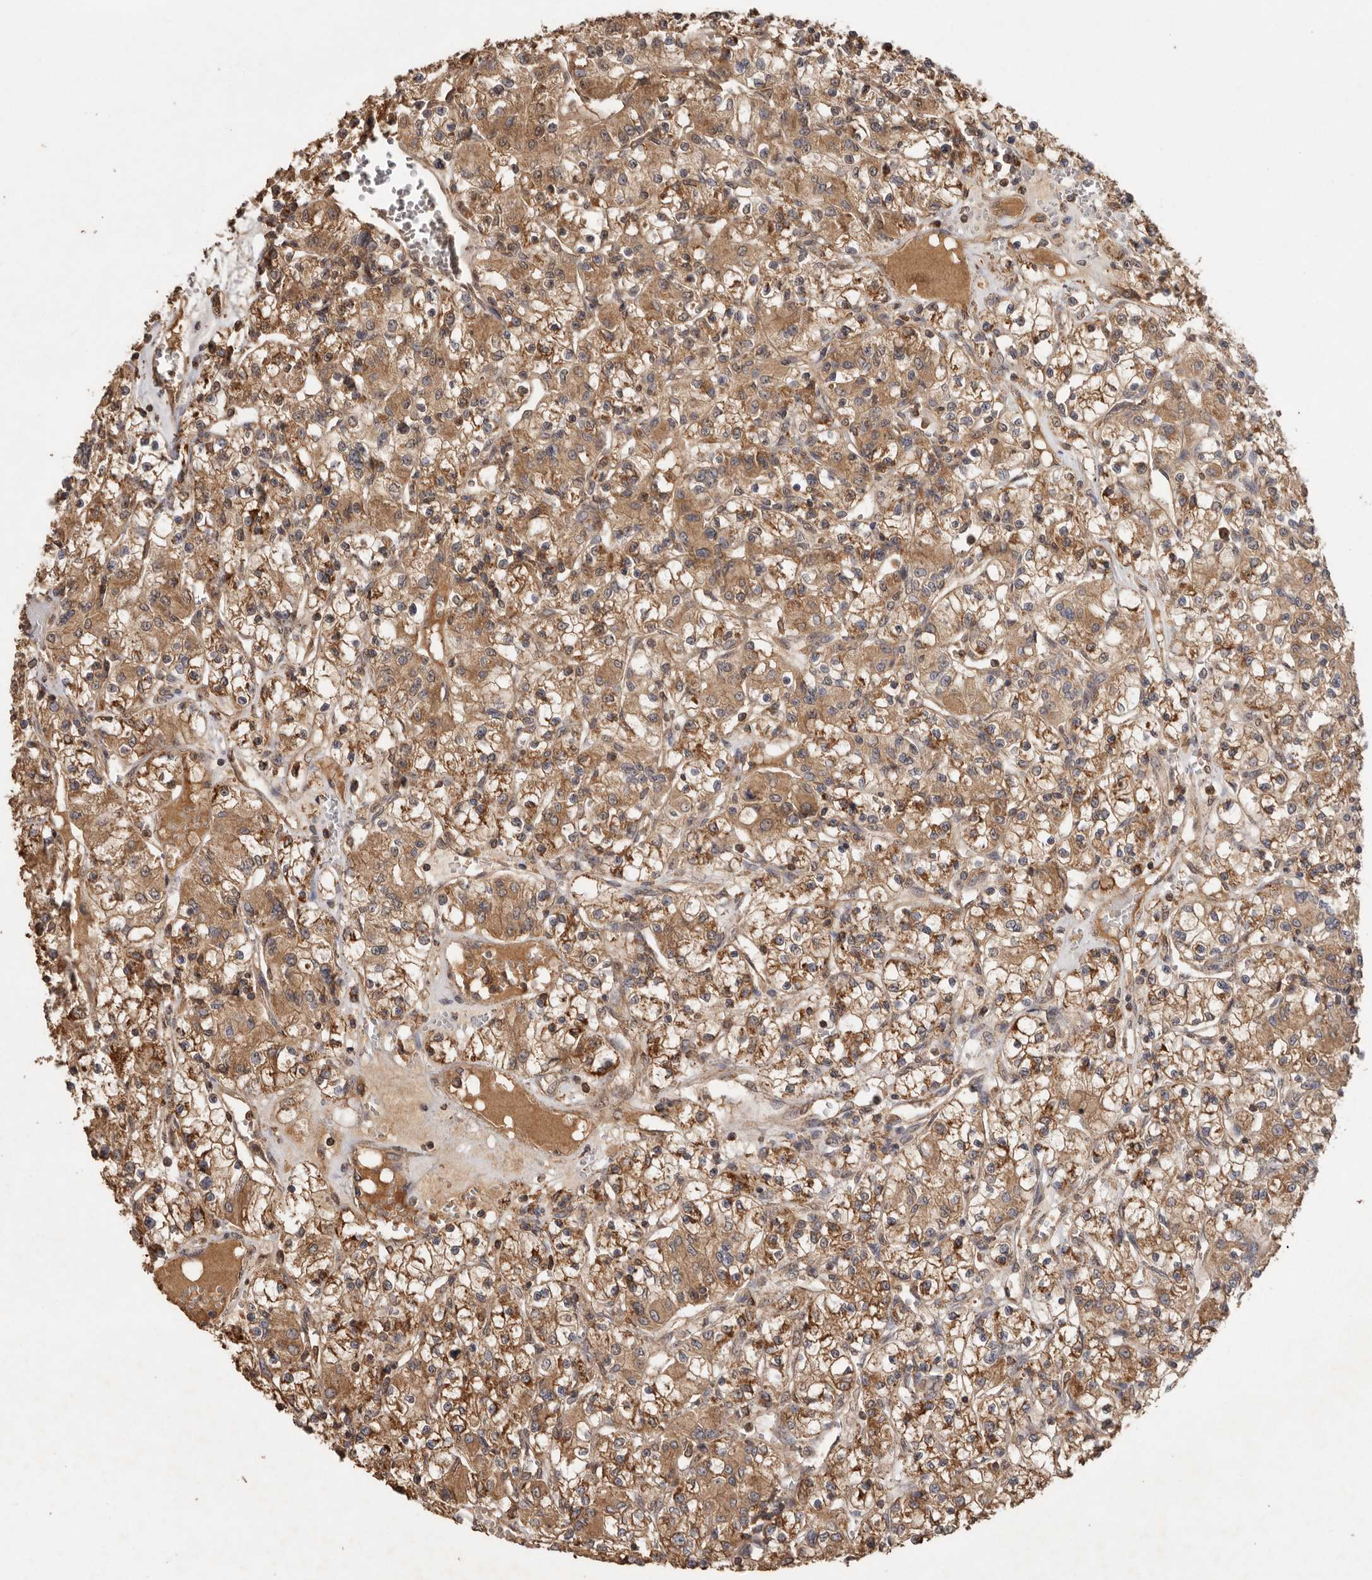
{"staining": {"intensity": "moderate", "quantity": ">75%", "location": "cytoplasmic/membranous"}, "tissue": "renal cancer", "cell_type": "Tumor cells", "image_type": "cancer", "snomed": [{"axis": "morphology", "description": "Adenocarcinoma, NOS"}, {"axis": "topography", "description": "Kidney"}], "caption": "Adenocarcinoma (renal) stained with a protein marker exhibits moderate staining in tumor cells.", "gene": "RWDD1", "patient": {"sex": "female", "age": 59}}